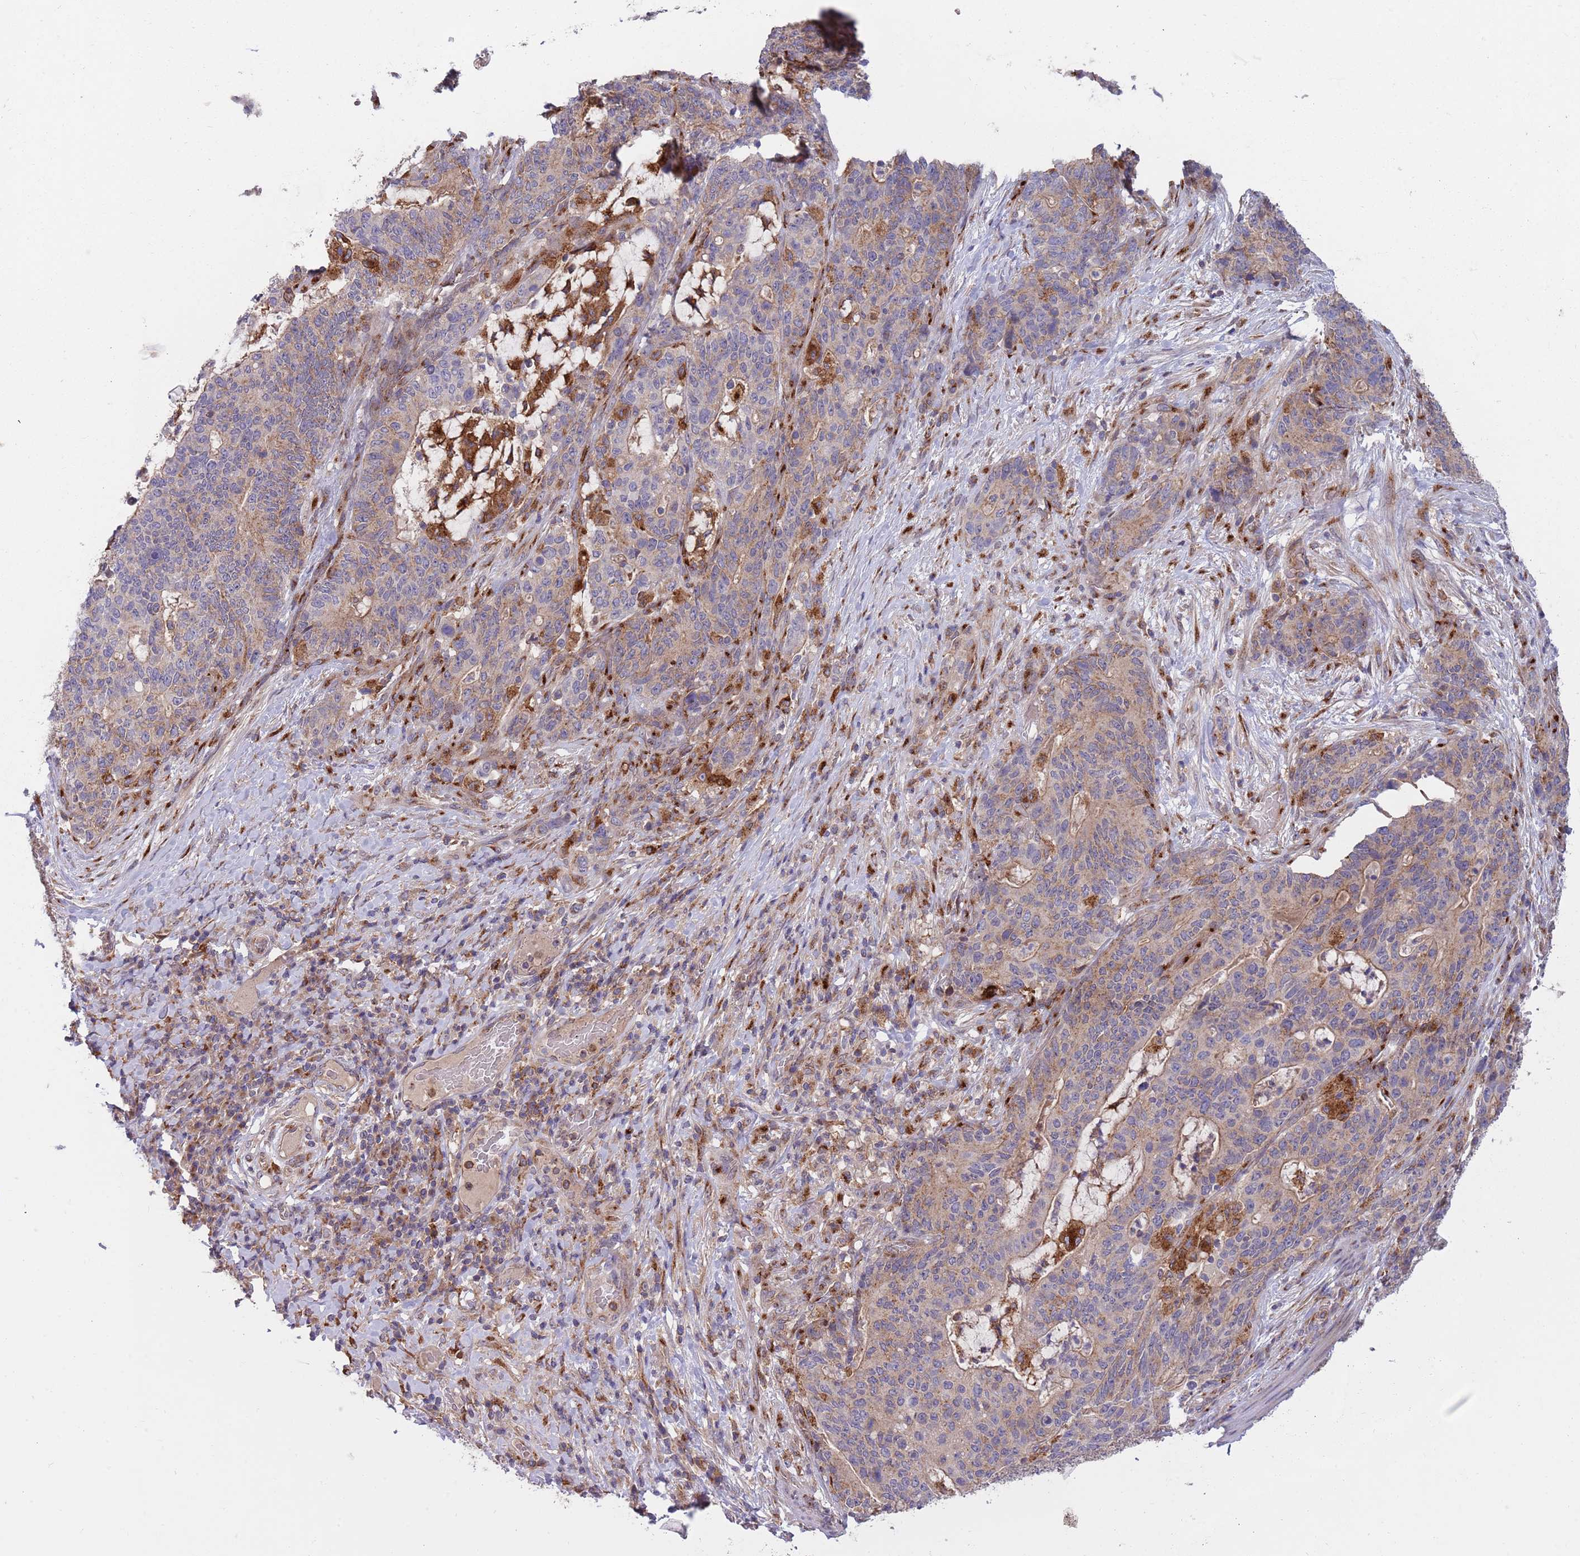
{"staining": {"intensity": "weak", "quantity": "<25%", "location": "cytoplasmic/membranous"}, "tissue": "stomach cancer", "cell_type": "Tumor cells", "image_type": "cancer", "snomed": [{"axis": "morphology", "description": "Normal tissue, NOS"}, {"axis": "morphology", "description": "Adenocarcinoma, NOS"}, {"axis": "topography", "description": "Stomach"}], "caption": "This is an immunohistochemistry image of adenocarcinoma (stomach). There is no positivity in tumor cells.", "gene": "BTBD7", "patient": {"sex": "female", "age": 64}}